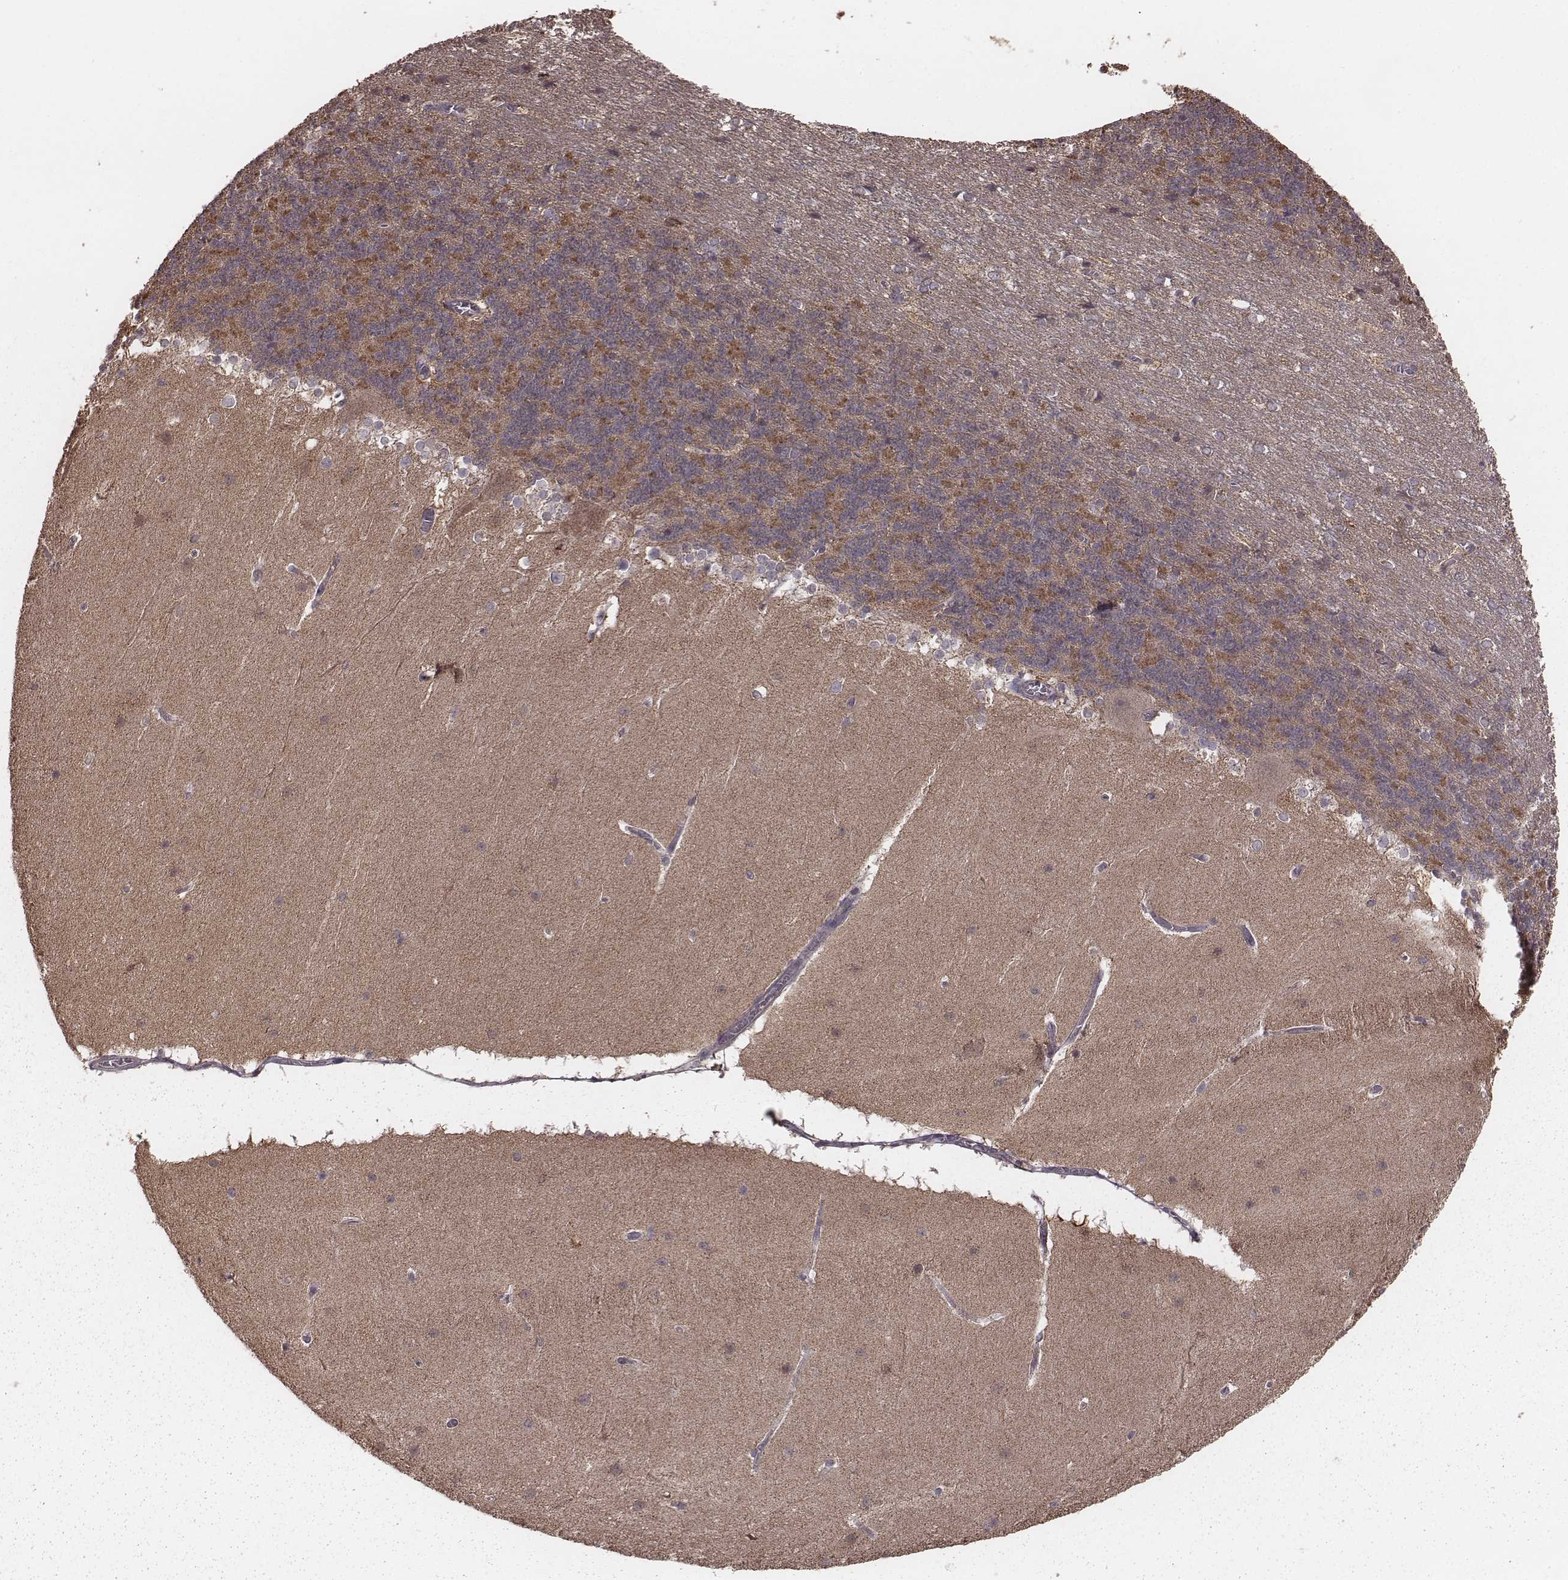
{"staining": {"intensity": "moderate", "quantity": ">75%", "location": "cytoplasmic/membranous"}, "tissue": "cerebellum", "cell_type": "Cells in granular layer", "image_type": "normal", "snomed": [{"axis": "morphology", "description": "Normal tissue, NOS"}, {"axis": "topography", "description": "Cerebellum"}], "caption": "Protein analysis of normal cerebellum displays moderate cytoplasmic/membranous staining in approximately >75% of cells in granular layer. Nuclei are stained in blue.", "gene": "PDCD2L", "patient": {"sex": "female", "age": 19}}